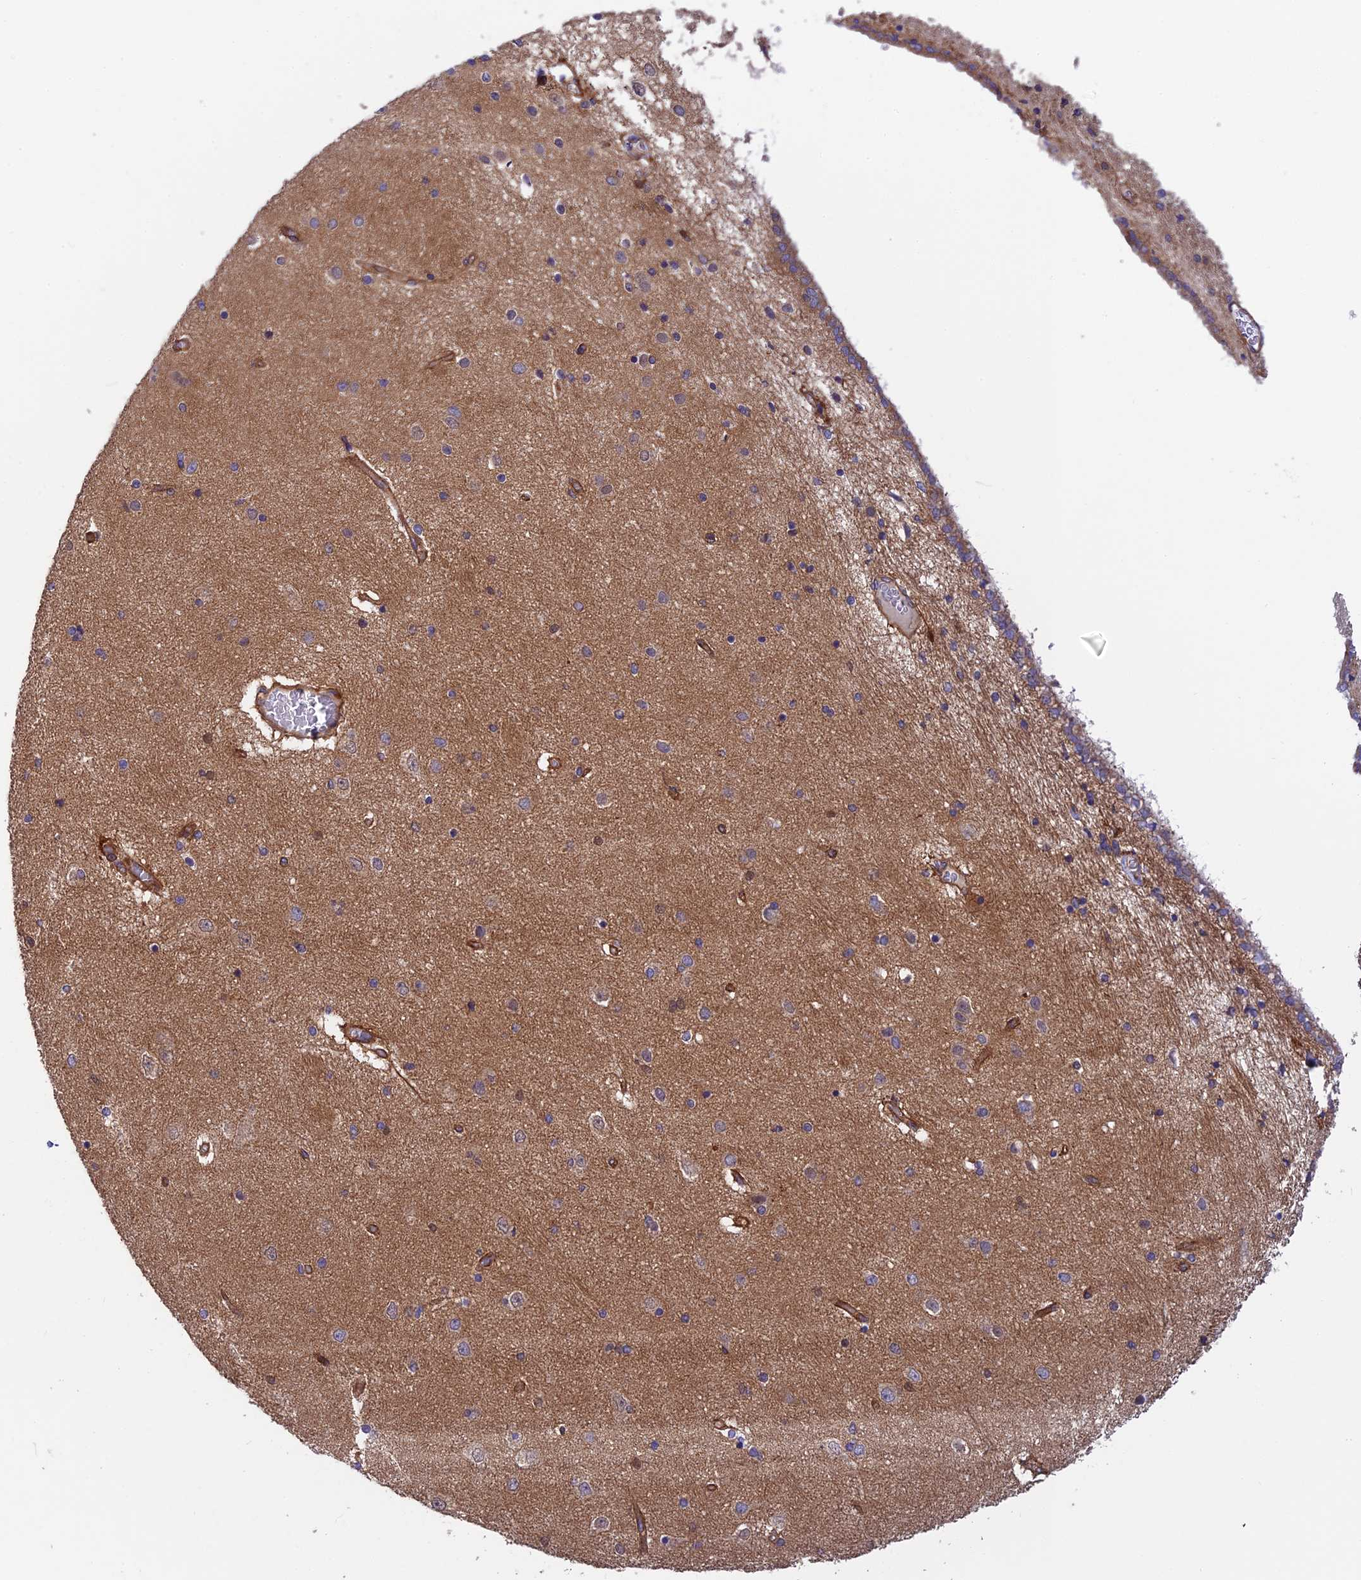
{"staining": {"intensity": "moderate", "quantity": "<25%", "location": "cytoplasmic/membranous"}, "tissue": "hippocampus", "cell_type": "Glial cells", "image_type": "normal", "snomed": [{"axis": "morphology", "description": "Normal tissue, NOS"}, {"axis": "topography", "description": "Hippocampus"}], "caption": "Immunohistochemical staining of benign human hippocampus exhibits low levels of moderate cytoplasmic/membranous expression in approximately <25% of glial cells.", "gene": "ADAMTS15", "patient": {"sex": "female", "age": 54}}